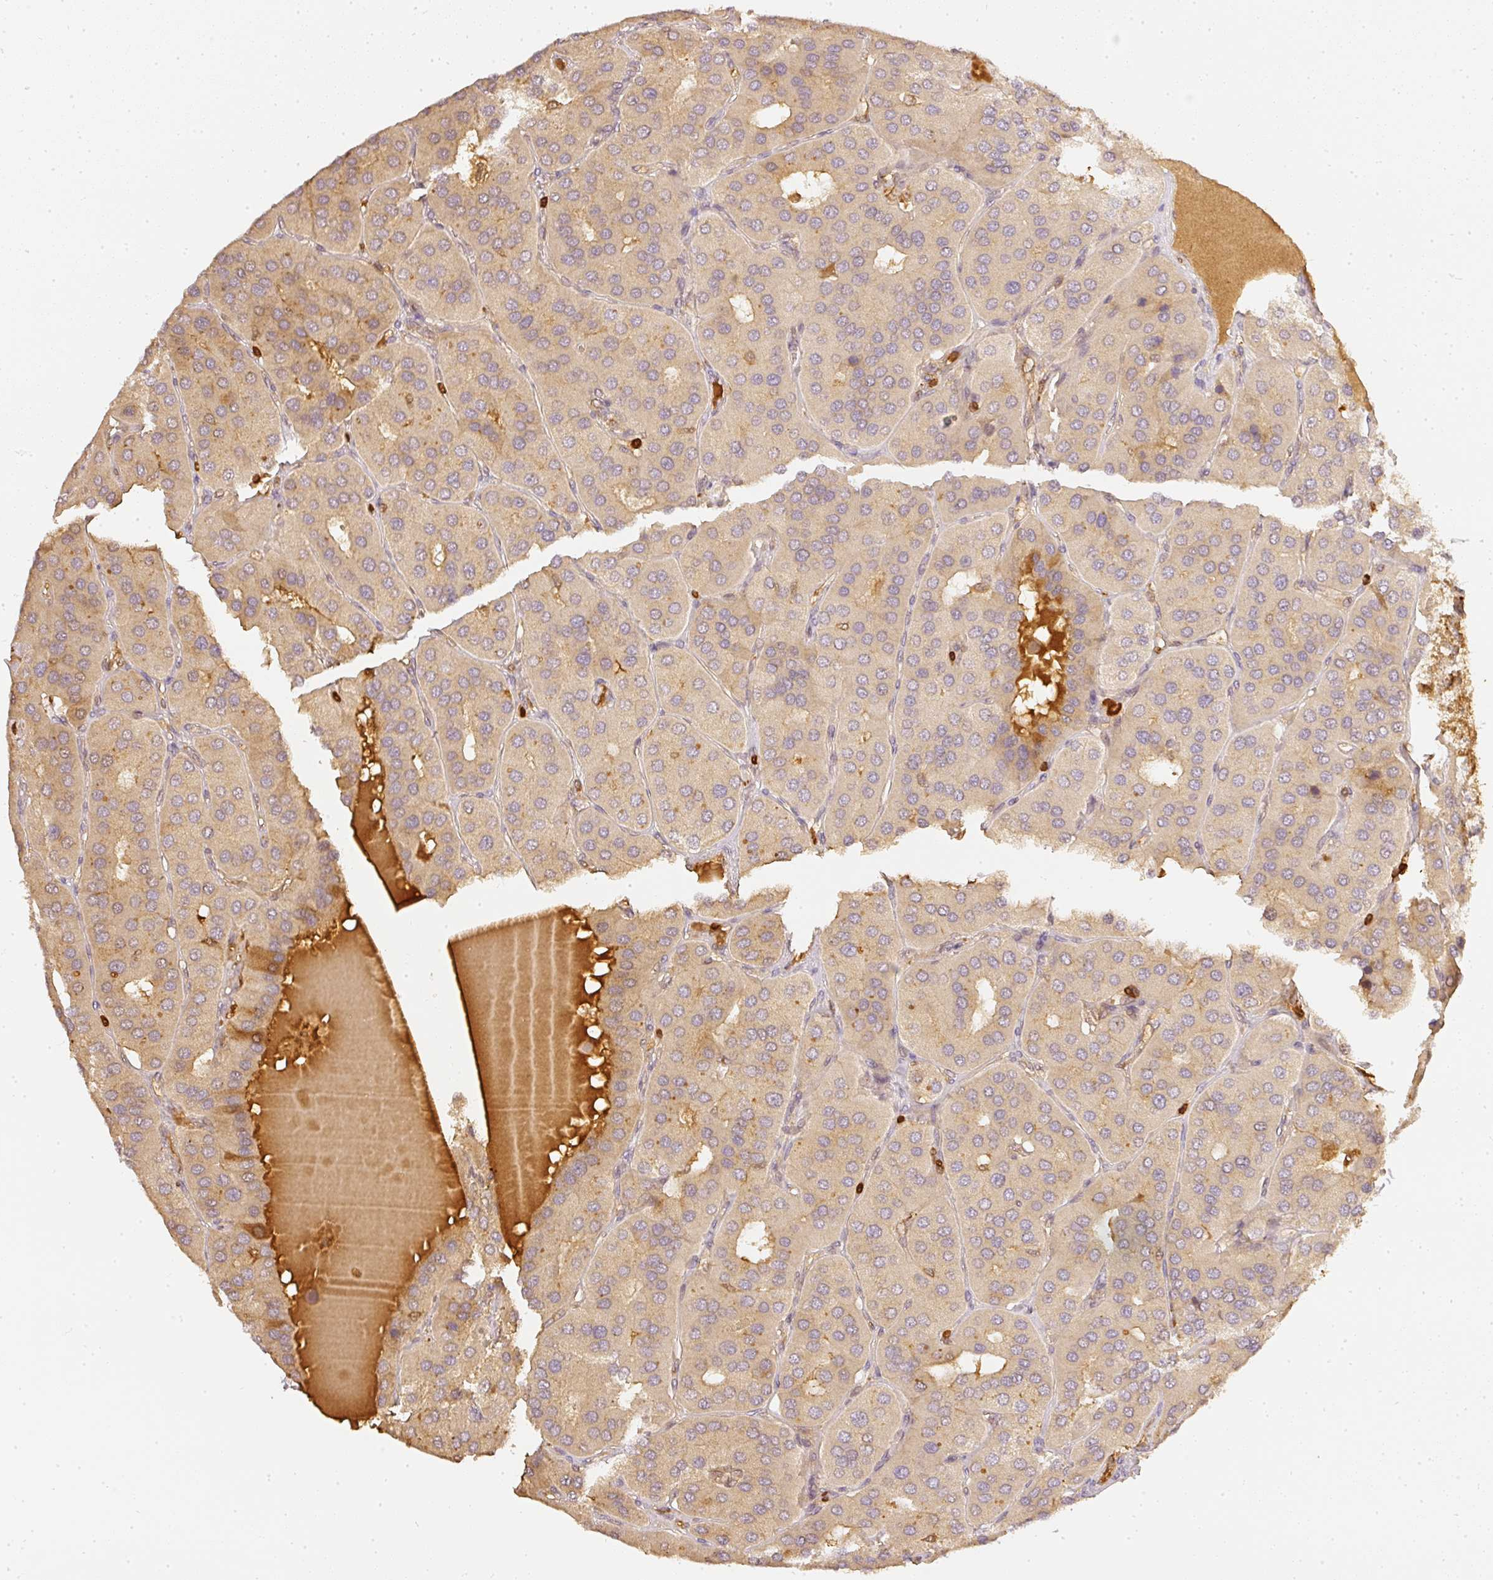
{"staining": {"intensity": "weak", "quantity": "25%-75%", "location": "cytoplasmic/membranous"}, "tissue": "parathyroid gland", "cell_type": "Glandular cells", "image_type": "normal", "snomed": [{"axis": "morphology", "description": "Normal tissue, NOS"}, {"axis": "morphology", "description": "Adenoma, NOS"}, {"axis": "topography", "description": "Parathyroid gland"}], "caption": "Weak cytoplasmic/membranous protein positivity is present in approximately 25%-75% of glandular cells in parathyroid gland. The protein of interest is shown in brown color, while the nuclei are stained blue.", "gene": "PFN1", "patient": {"sex": "female", "age": 86}}